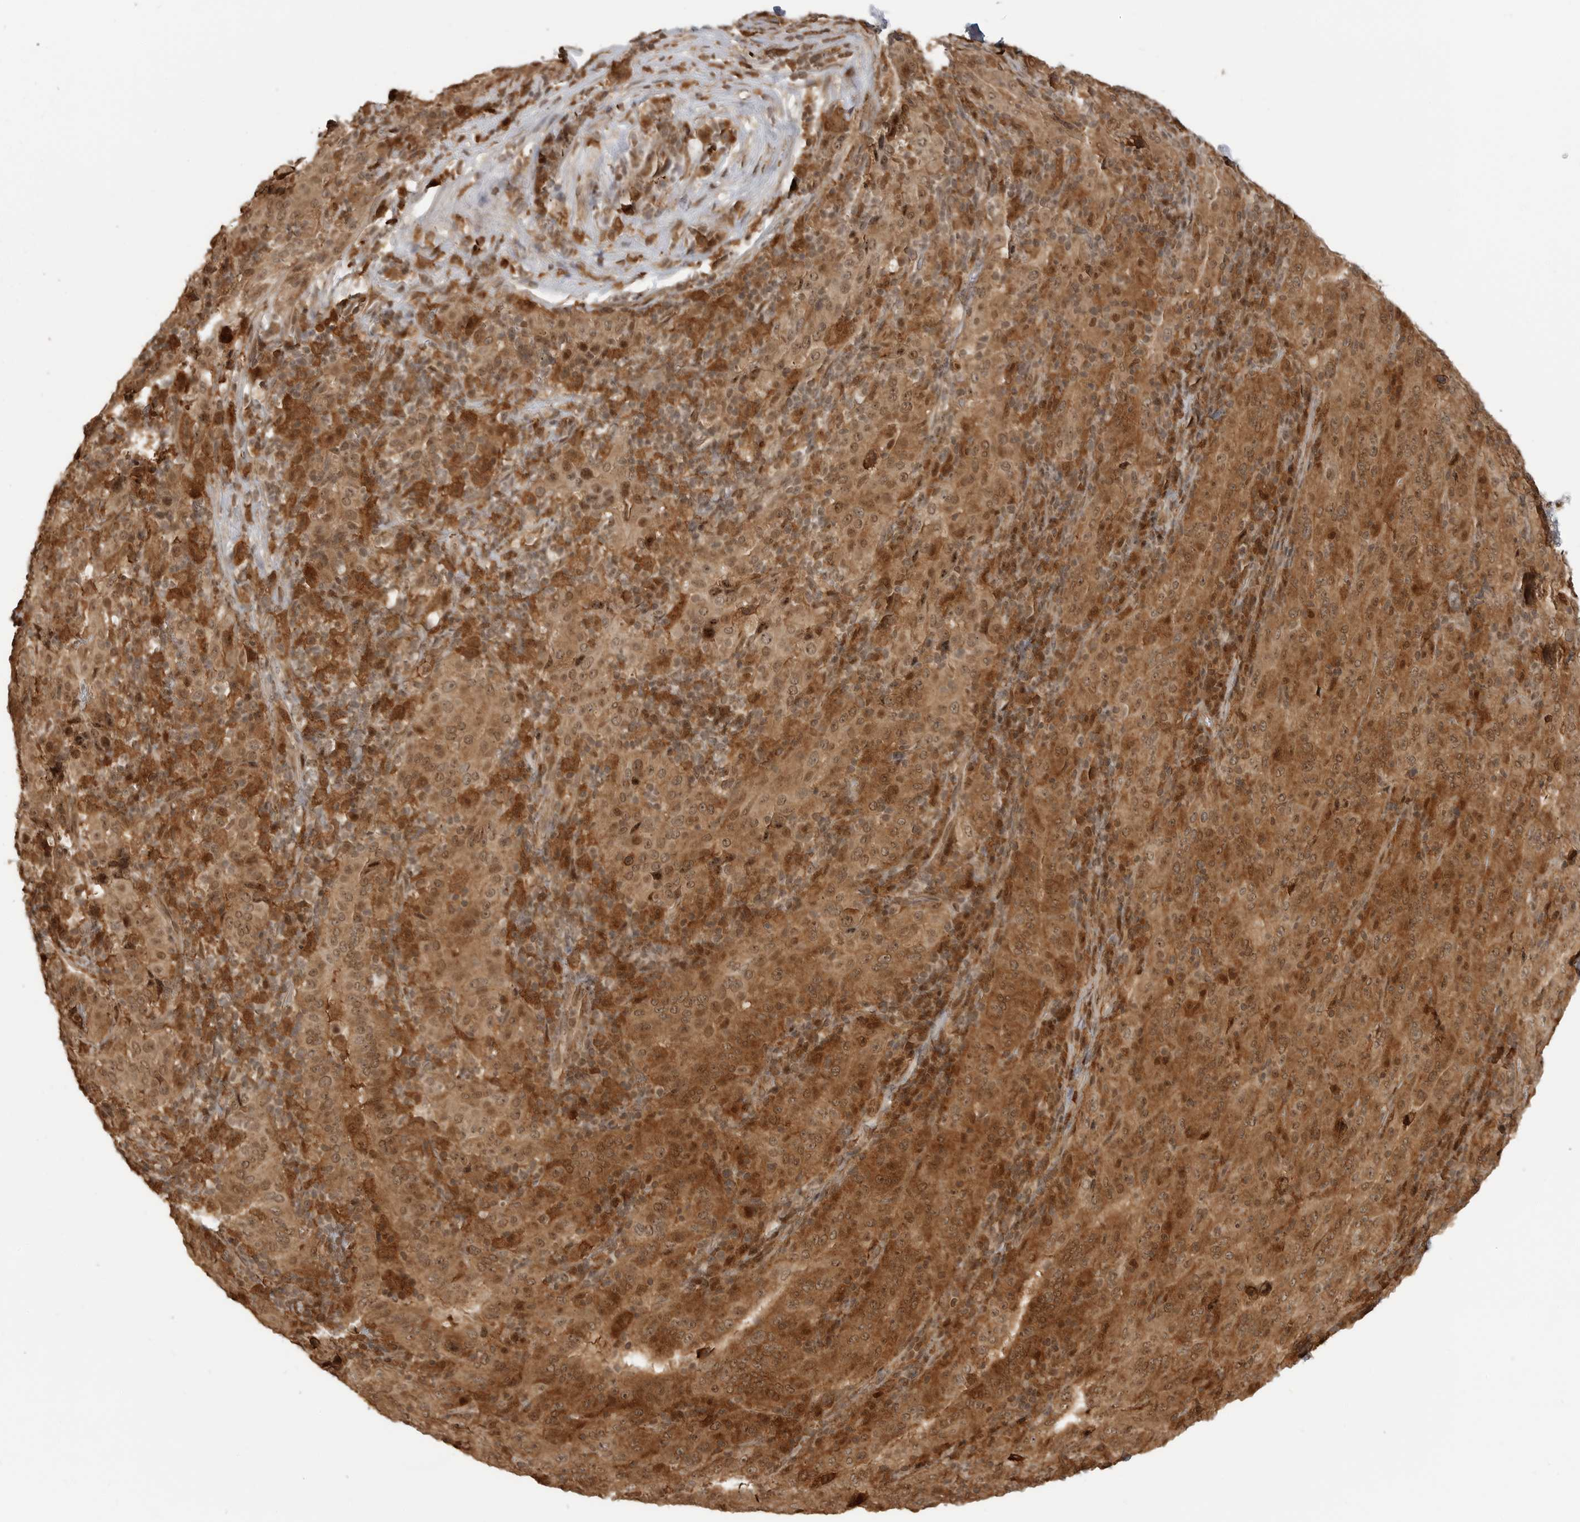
{"staining": {"intensity": "strong", "quantity": ">75%", "location": "cytoplasmic/membranous,nuclear"}, "tissue": "pancreatic cancer", "cell_type": "Tumor cells", "image_type": "cancer", "snomed": [{"axis": "morphology", "description": "Adenocarcinoma, NOS"}, {"axis": "topography", "description": "Pancreas"}], "caption": "A histopathology image showing strong cytoplasmic/membranous and nuclear staining in about >75% of tumor cells in pancreatic adenocarcinoma, as visualized by brown immunohistochemical staining.", "gene": "BMP2K", "patient": {"sex": "male", "age": 63}}